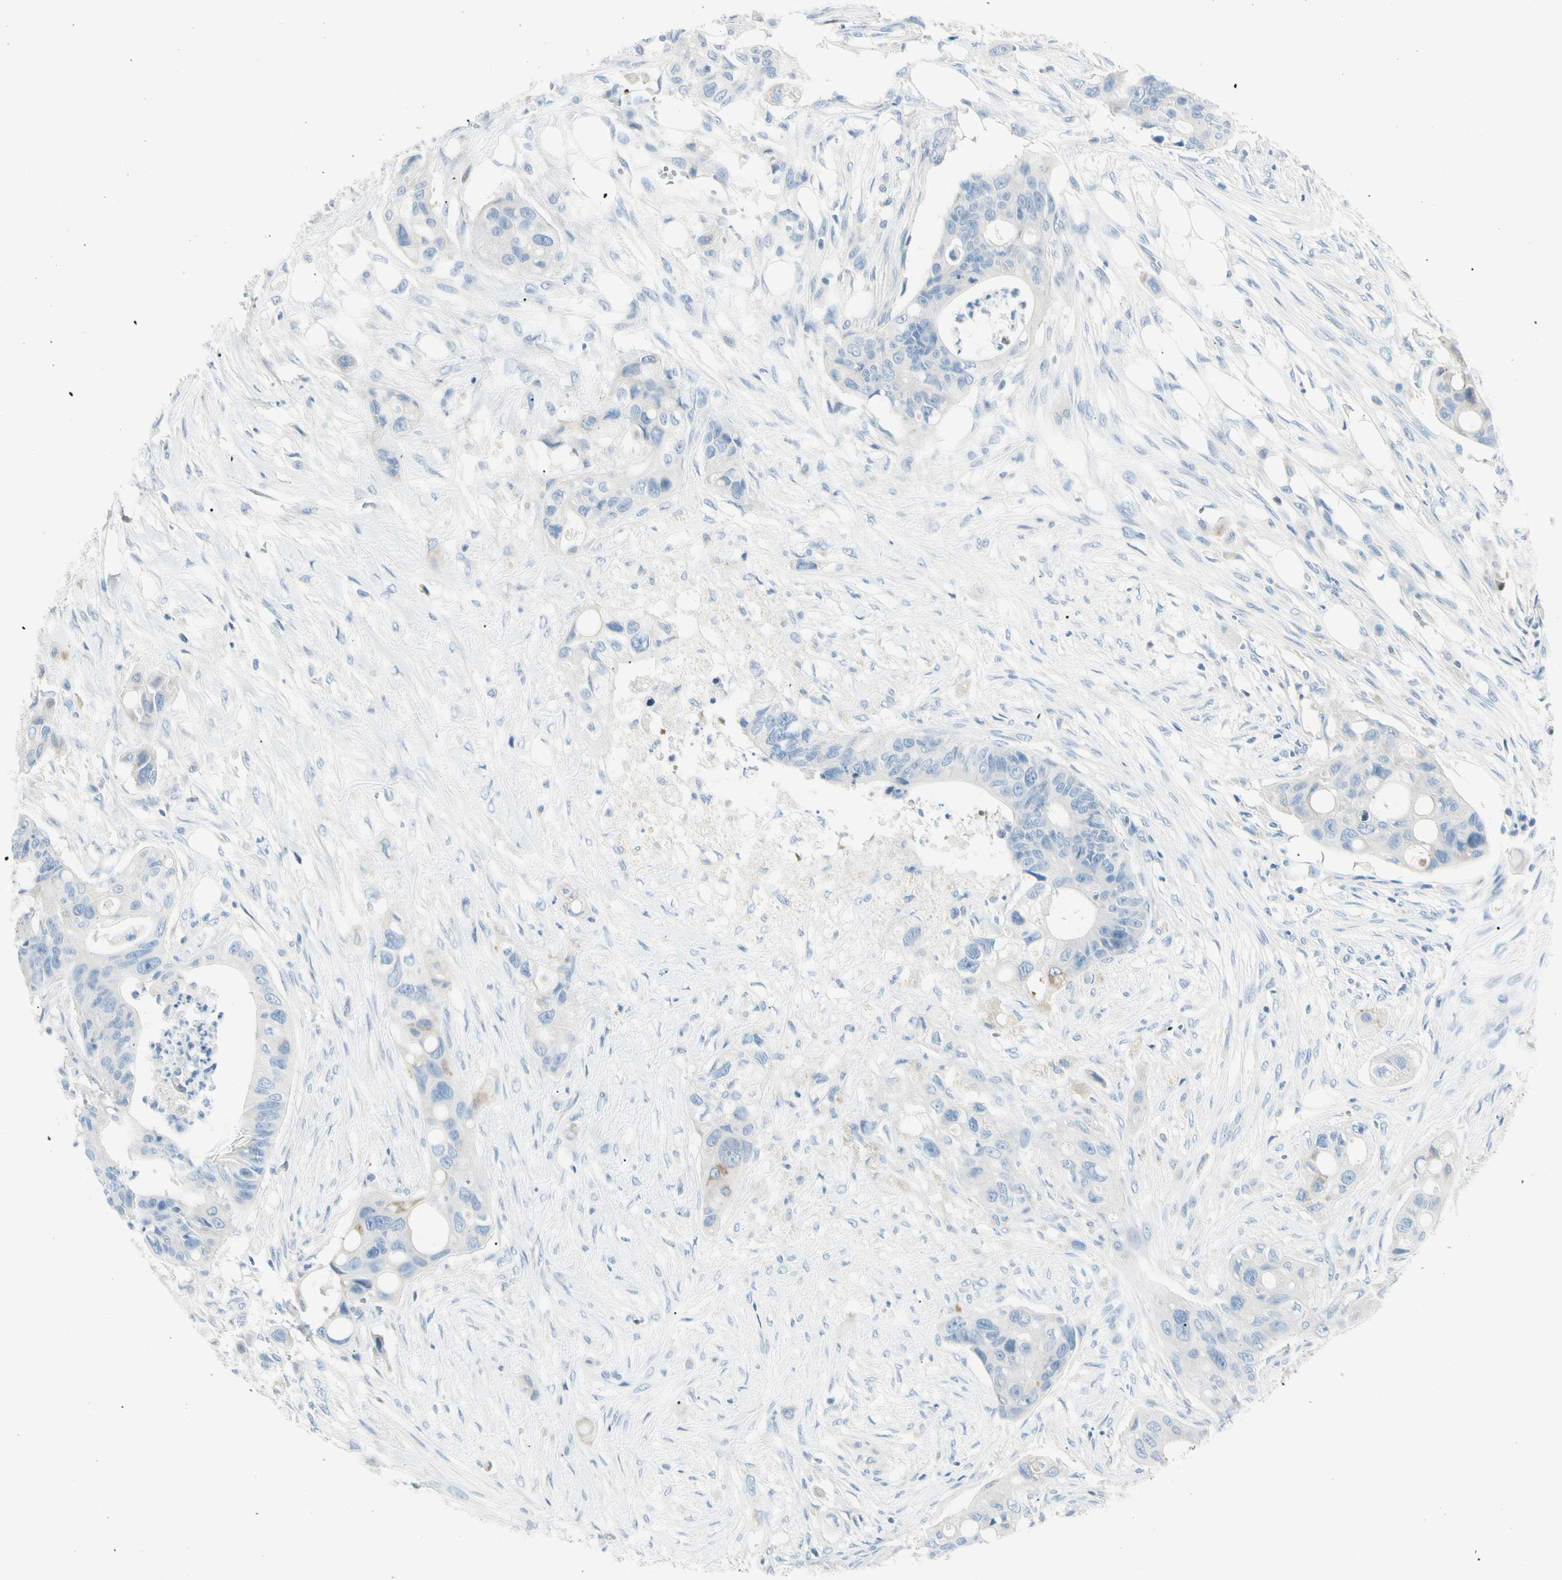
{"staining": {"intensity": "negative", "quantity": "none", "location": "none"}, "tissue": "colorectal cancer", "cell_type": "Tumor cells", "image_type": "cancer", "snomed": [{"axis": "morphology", "description": "Adenocarcinoma, NOS"}, {"axis": "topography", "description": "Colon"}], "caption": "Photomicrograph shows no protein expression in tumor cells of colorectal adenocarcinoma tissue. (Brightfield microscopy of DAB immunohistochemistry (IHC) at high magnification).", "gene": "SLC6A15", "patient": {"sex": "female", "age": 57}}